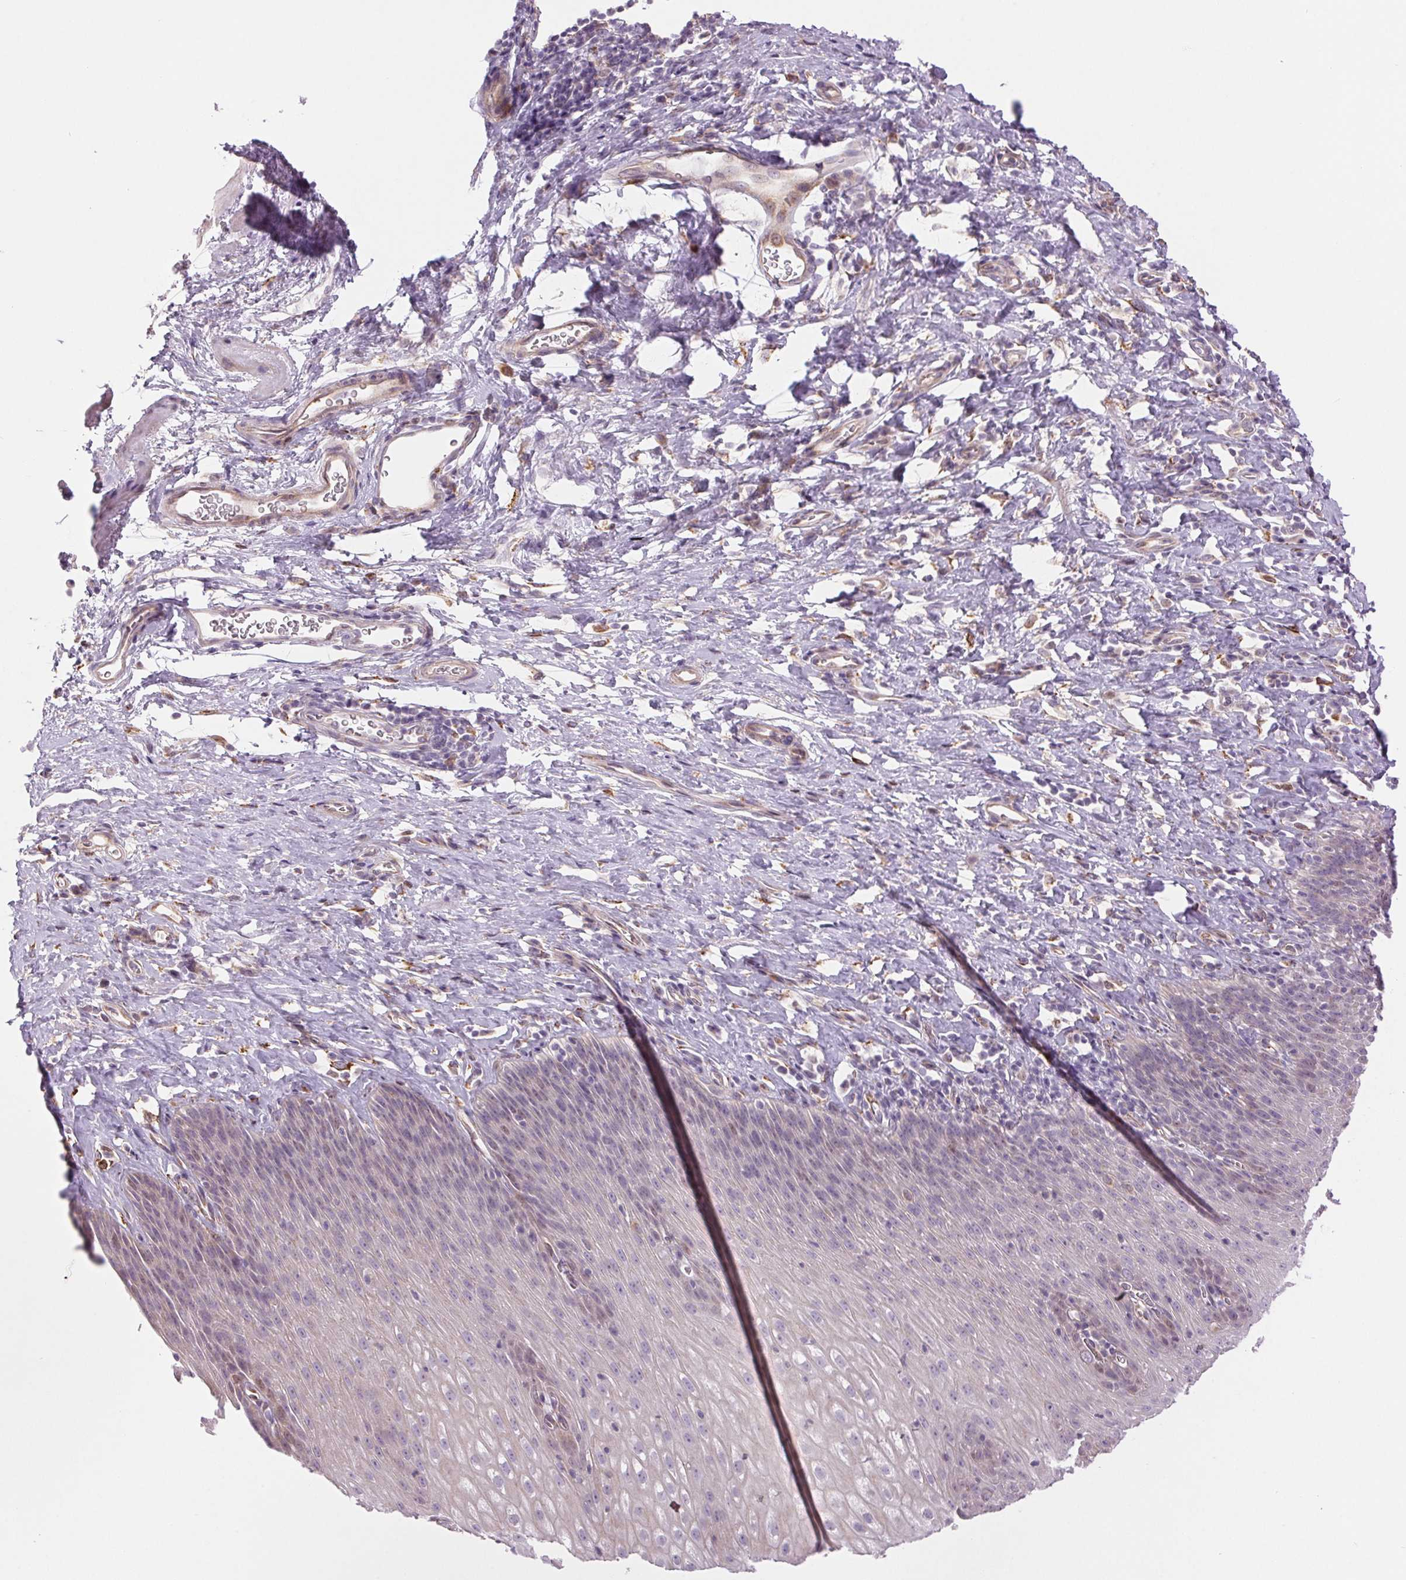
{"staining": {"intensity": "weak", "quantity": "<25%", "location": "cytoplasmic/membranous"}, "tissue": "esophagus", "cell_type": "Squamous epithelial cells", "image_type": "normal", "snomed": [{"axis": "morphology", "description": "Normal tissue, NOS"}, {"axis": "topography", "description": "Esophagus"}], "caption": "The immunohistochemistry (IHC) photomicrograph has no significant positivity in squamous epithelial cells of esophagus.", "gene": "METTL17", "patient": {"sex": "female", "age": 61}}